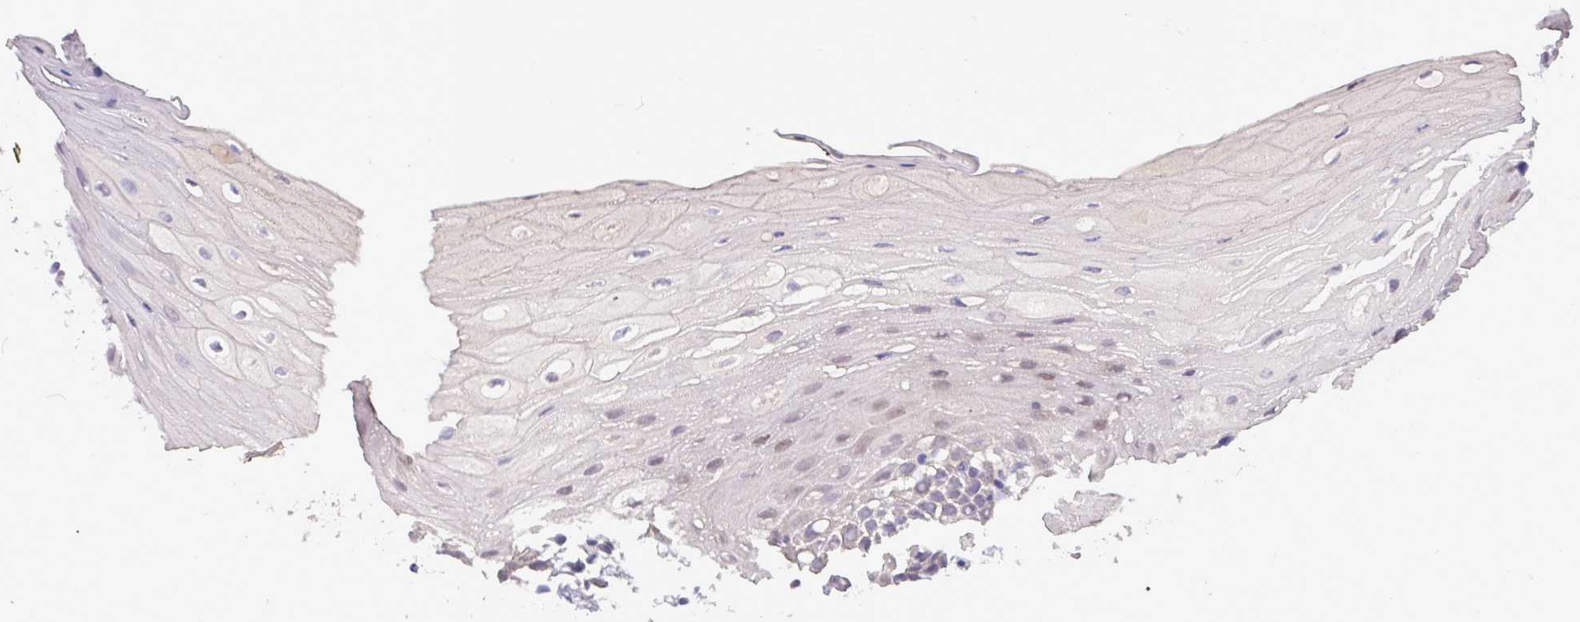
{"staining": {"intensity": "weak", "quantity": "25%-75%", "location": "nuclear"}, "tissue": "oral mucosa", "cell_type": "Squamous epithelial cells", "image_type": "normal", "snomed": [{"axis": "morphology", "description": "Normal tissue, NOS"}, {"axis": "topography", "description": "Oral tissue"}, {"axis": "topography", "description": "Tounge, NOS"}], "caption": "This photomicrograph shows immunohistochemistry staining of benign human oral mucosa, with low weak nuclear expression in approximately 25%-75% of squamous epithelial cells.", "gene": "PAX8", "patient": {"sex": "female", "age": 59}}